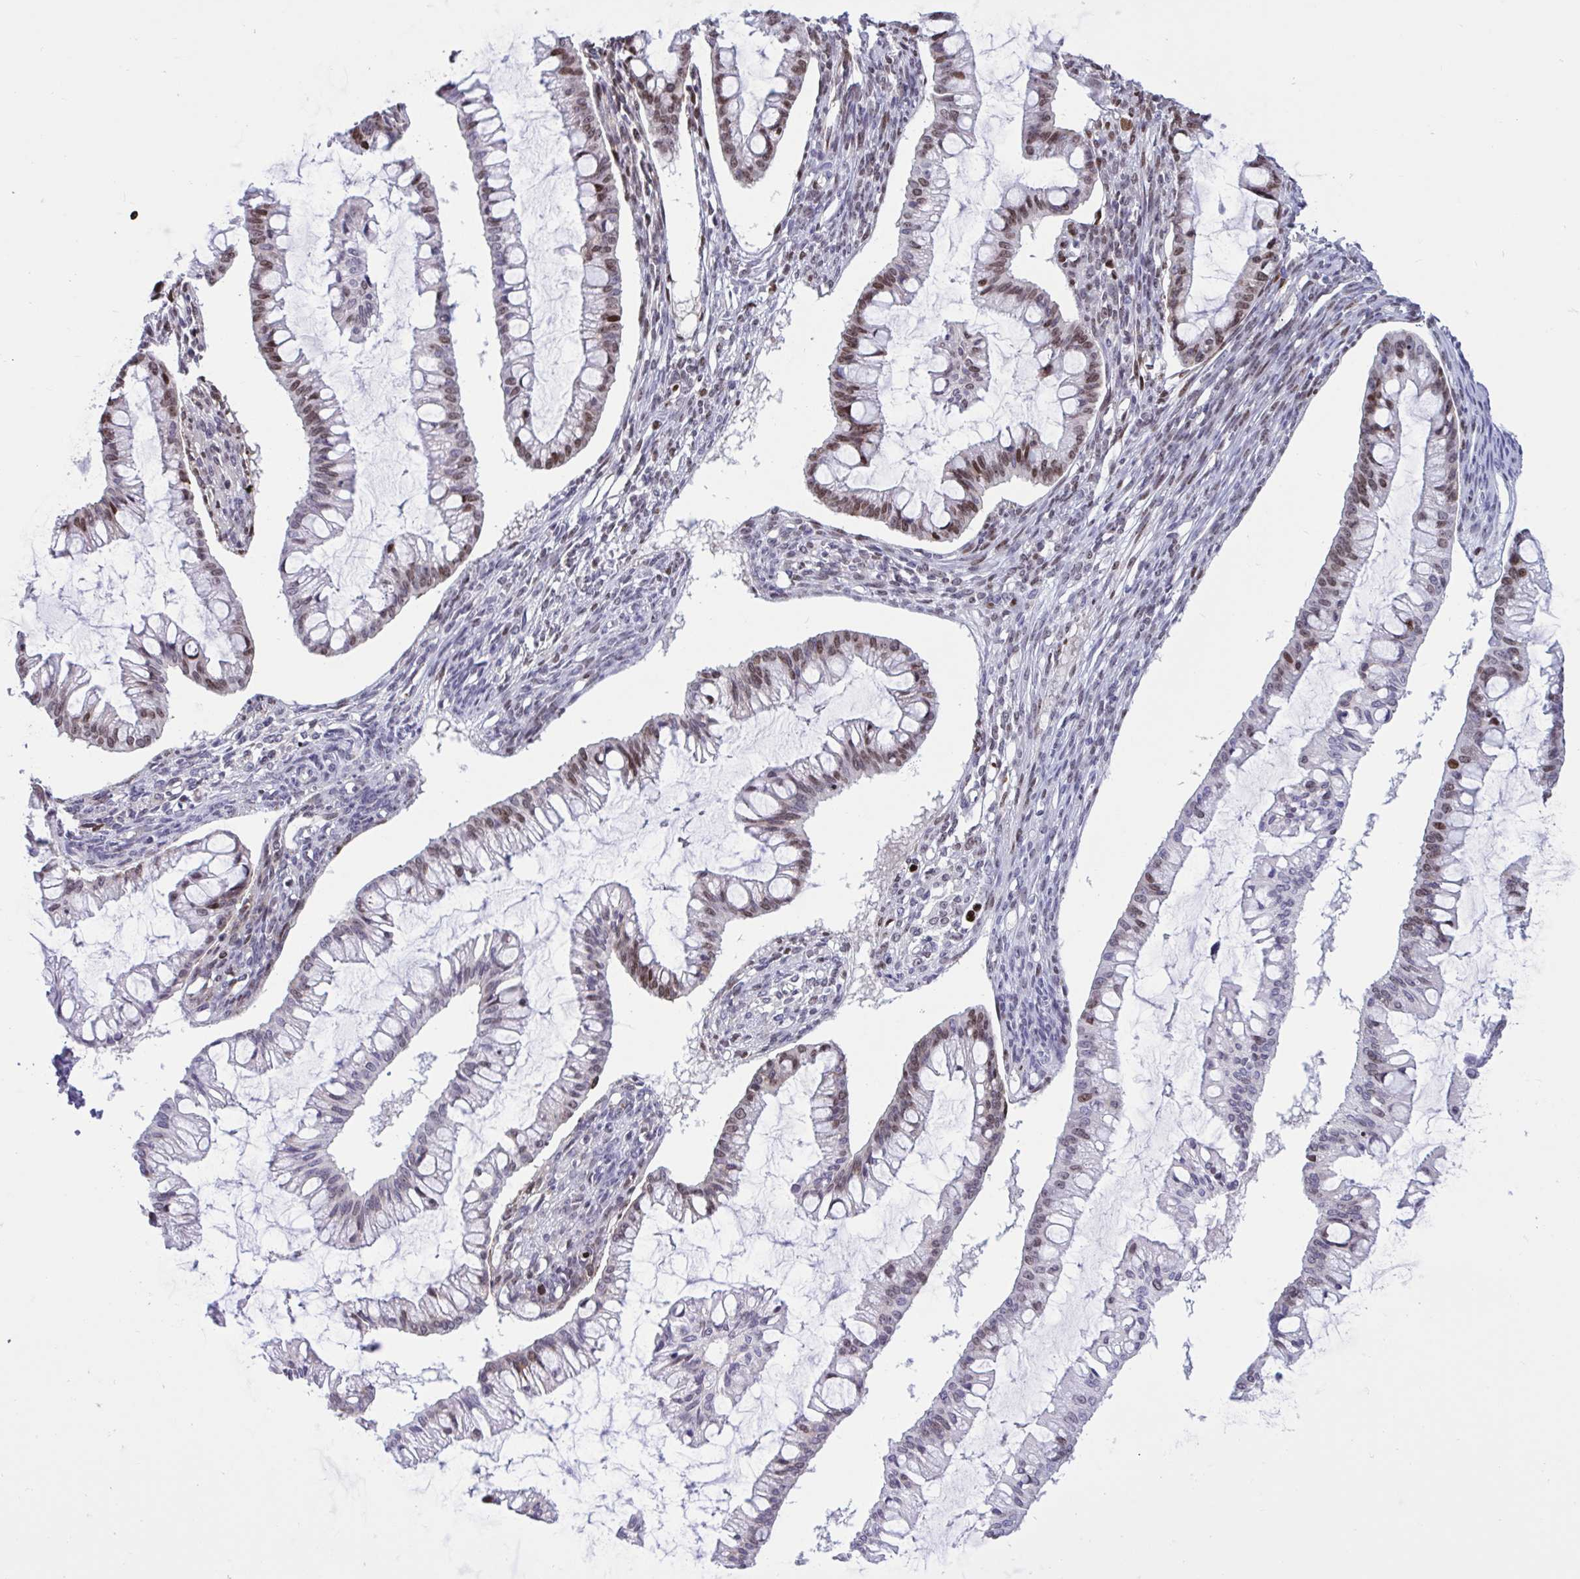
{"staining": {"intensity": "weak", "quantity": "25%-75%", "location": "nuclear"}, "tissue": "ovarian cancer", "cell_type": "Tumor cells", "image_type": "cancer", "snomed": [{"axis": "morphology", "description": "Cystadenocarcinoma, mucinous, NOS"}, {"axis": "topography", "description": "Ovary"}], "caption": "Immunohistochemical staining of ovarian cancer reveals low levels of weak nuclear protein staining in about 25%-75% of tumor cells.", "gene": "HMGB2", "patient": {"sex": "female", "age": 73}}